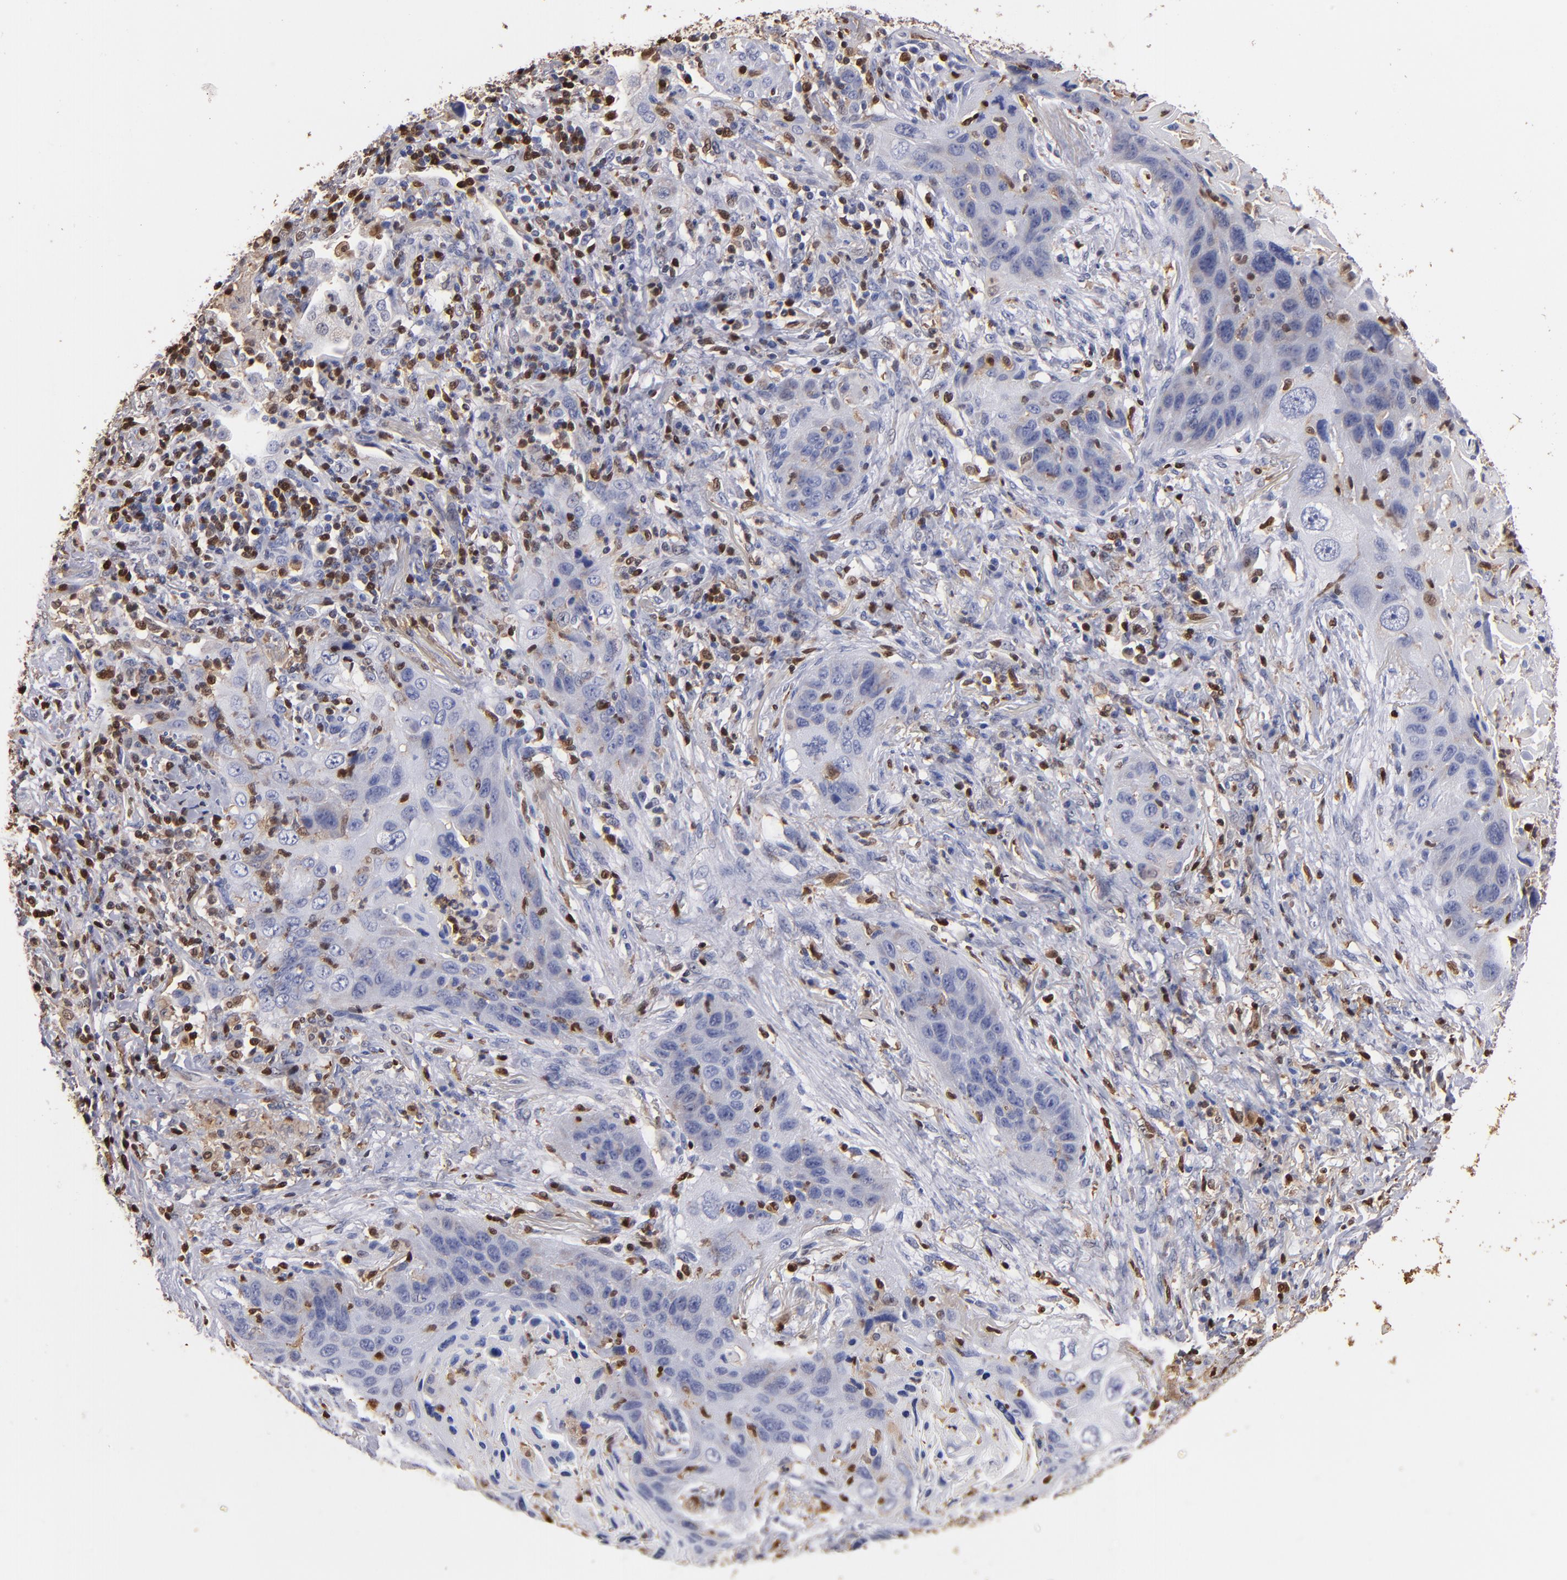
{"staining": {"intensity": "moderate", "quantity": "<25%", "location": "cytoplasmic/membranous,nuclear"}, "tissue": "lung cancer", "cell_type": "Tumor cells", "image_type": "cancer", "snomed": [{"axis": "morphology", "description": "Squamous cell carcinoma, NOS"}, {"axis": "topography", "description": "Lung"}], "caption": "IHC (DAB) staining of lung cancer (squamous cell carcinoma) demonstrates moderate cytoplasmic/membranous and nuclear protein staining in about <25% of tumor cells.", "gene": "S100A4", "patient": {"sex": "female", "age": 67}}